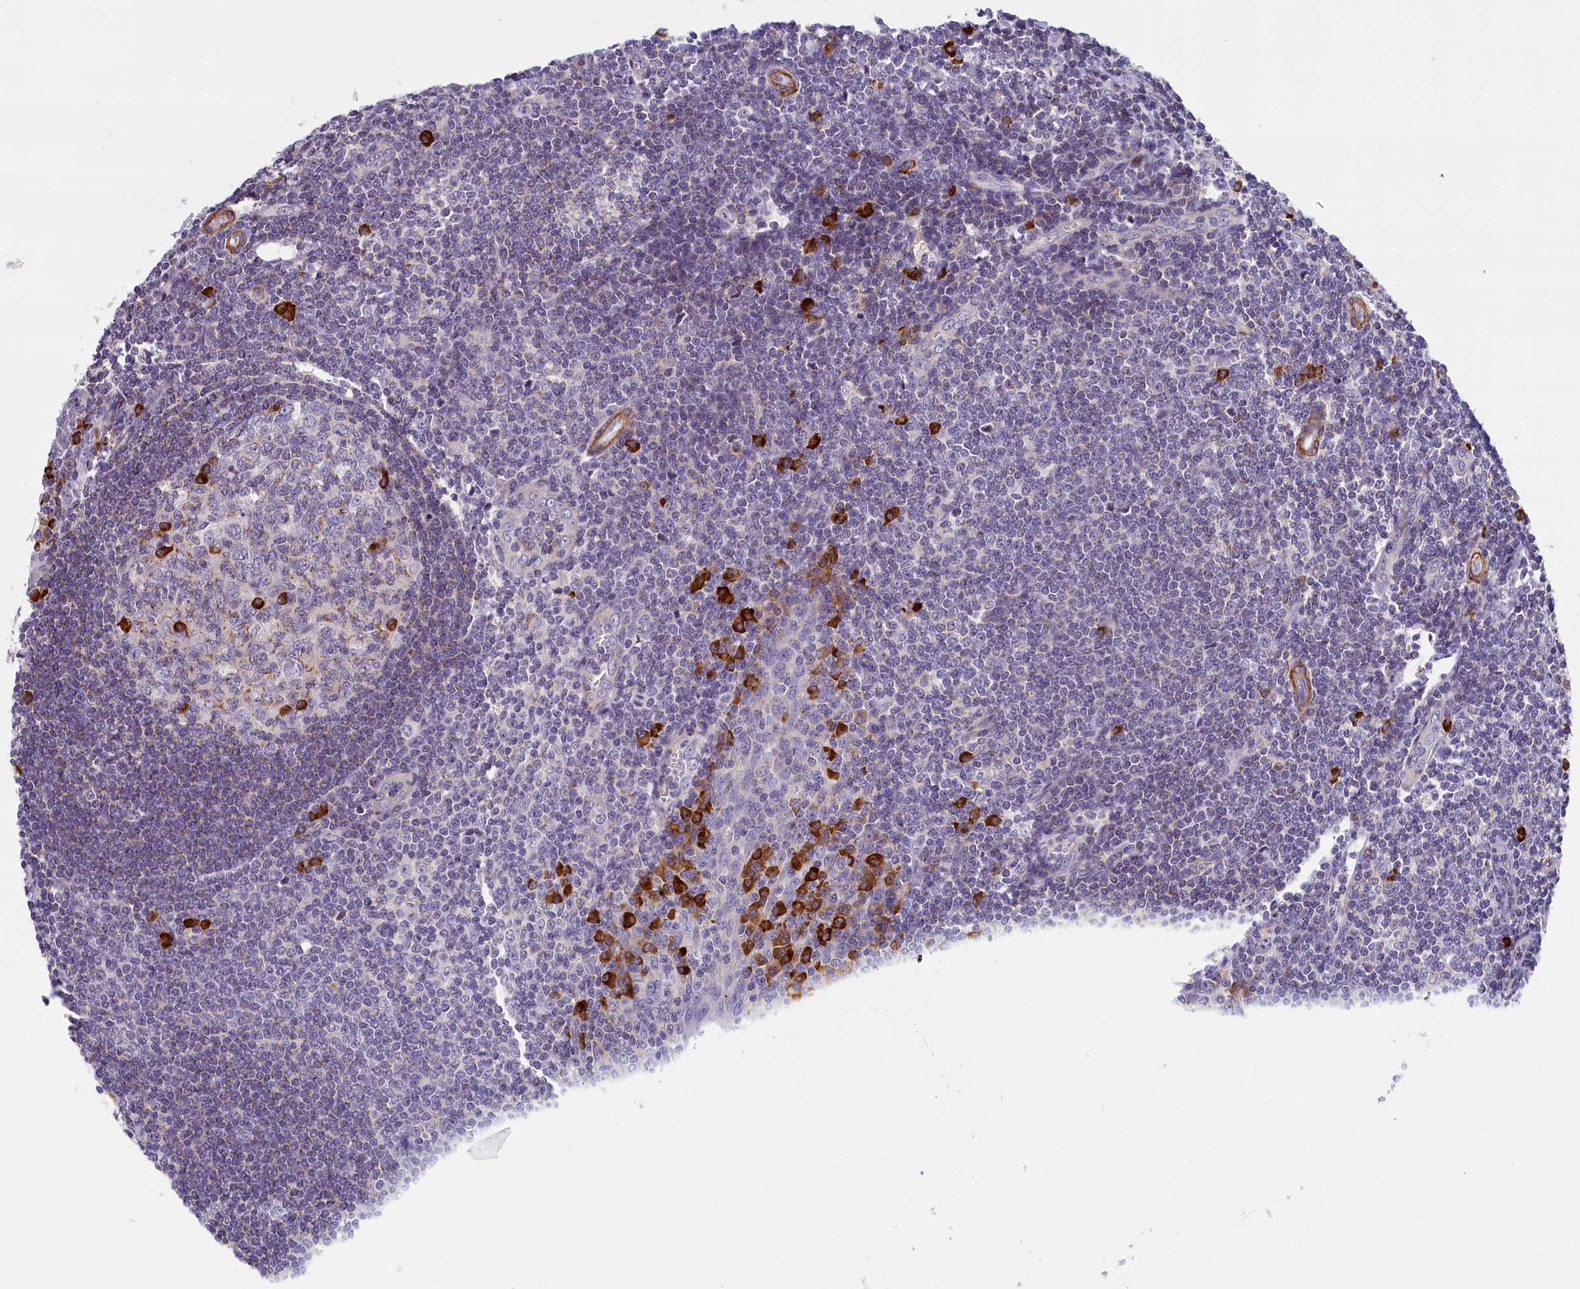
{"staining": {"intensity": "strong", "quantity": "<25%", "location": "cytoplasmic/membranous"}, "tissue": "tonsil", "cell_type": "Germinal center cells", "image_type": "normal", "snomed": [{"axis": "morphology", "description": "Normal tissue, NOS"}, {"axis": "topography", "description": "Tonsil"}], "caption": "Brown immunohistochemical staining in unremarkable tonsil reveals strong cytoplasmic/membranous positivity in about <25% of germinal center cells.", "gene": "BCL2L13", "patient": {"sex": "male", "age": 27}}